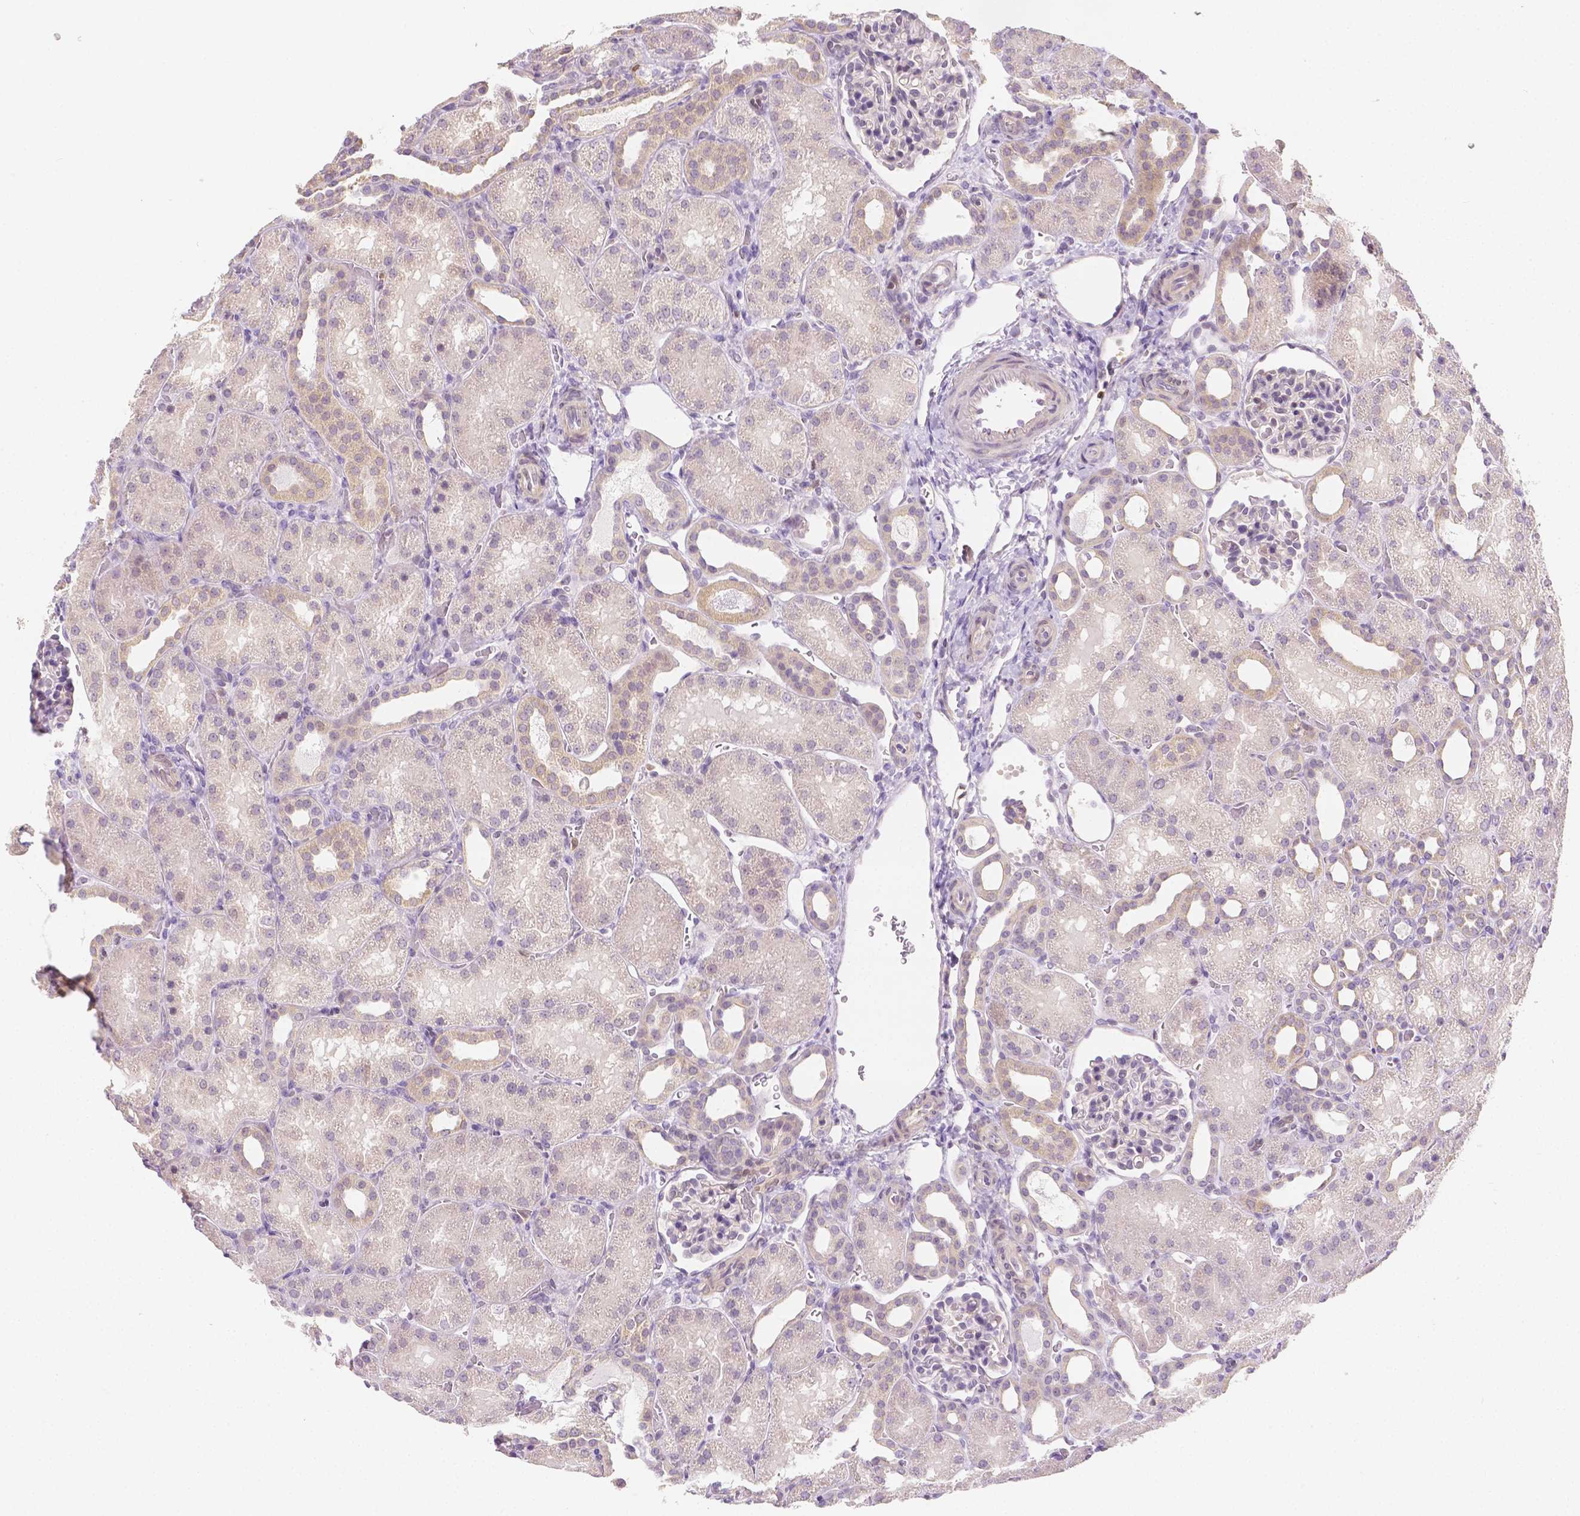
{"staining": {"intensity": "negative", "quantity": "none", "location": "none"}, "tissue": "kidney", "cell_type": "Cells in glomeruli", "image_type": "normal", "snomed": [{"axis": "morphology", "description": "Normal tissue, NOS"}, {"axis": "topography", "description": "Kidney"}], "caption": "This is an immunohistochemistry (IHC) micrograph of normal human kidney. There is no staining in cells in glomeruli.", "gene": "SGTB", "patient": {"sex": "male", "age": 2}}